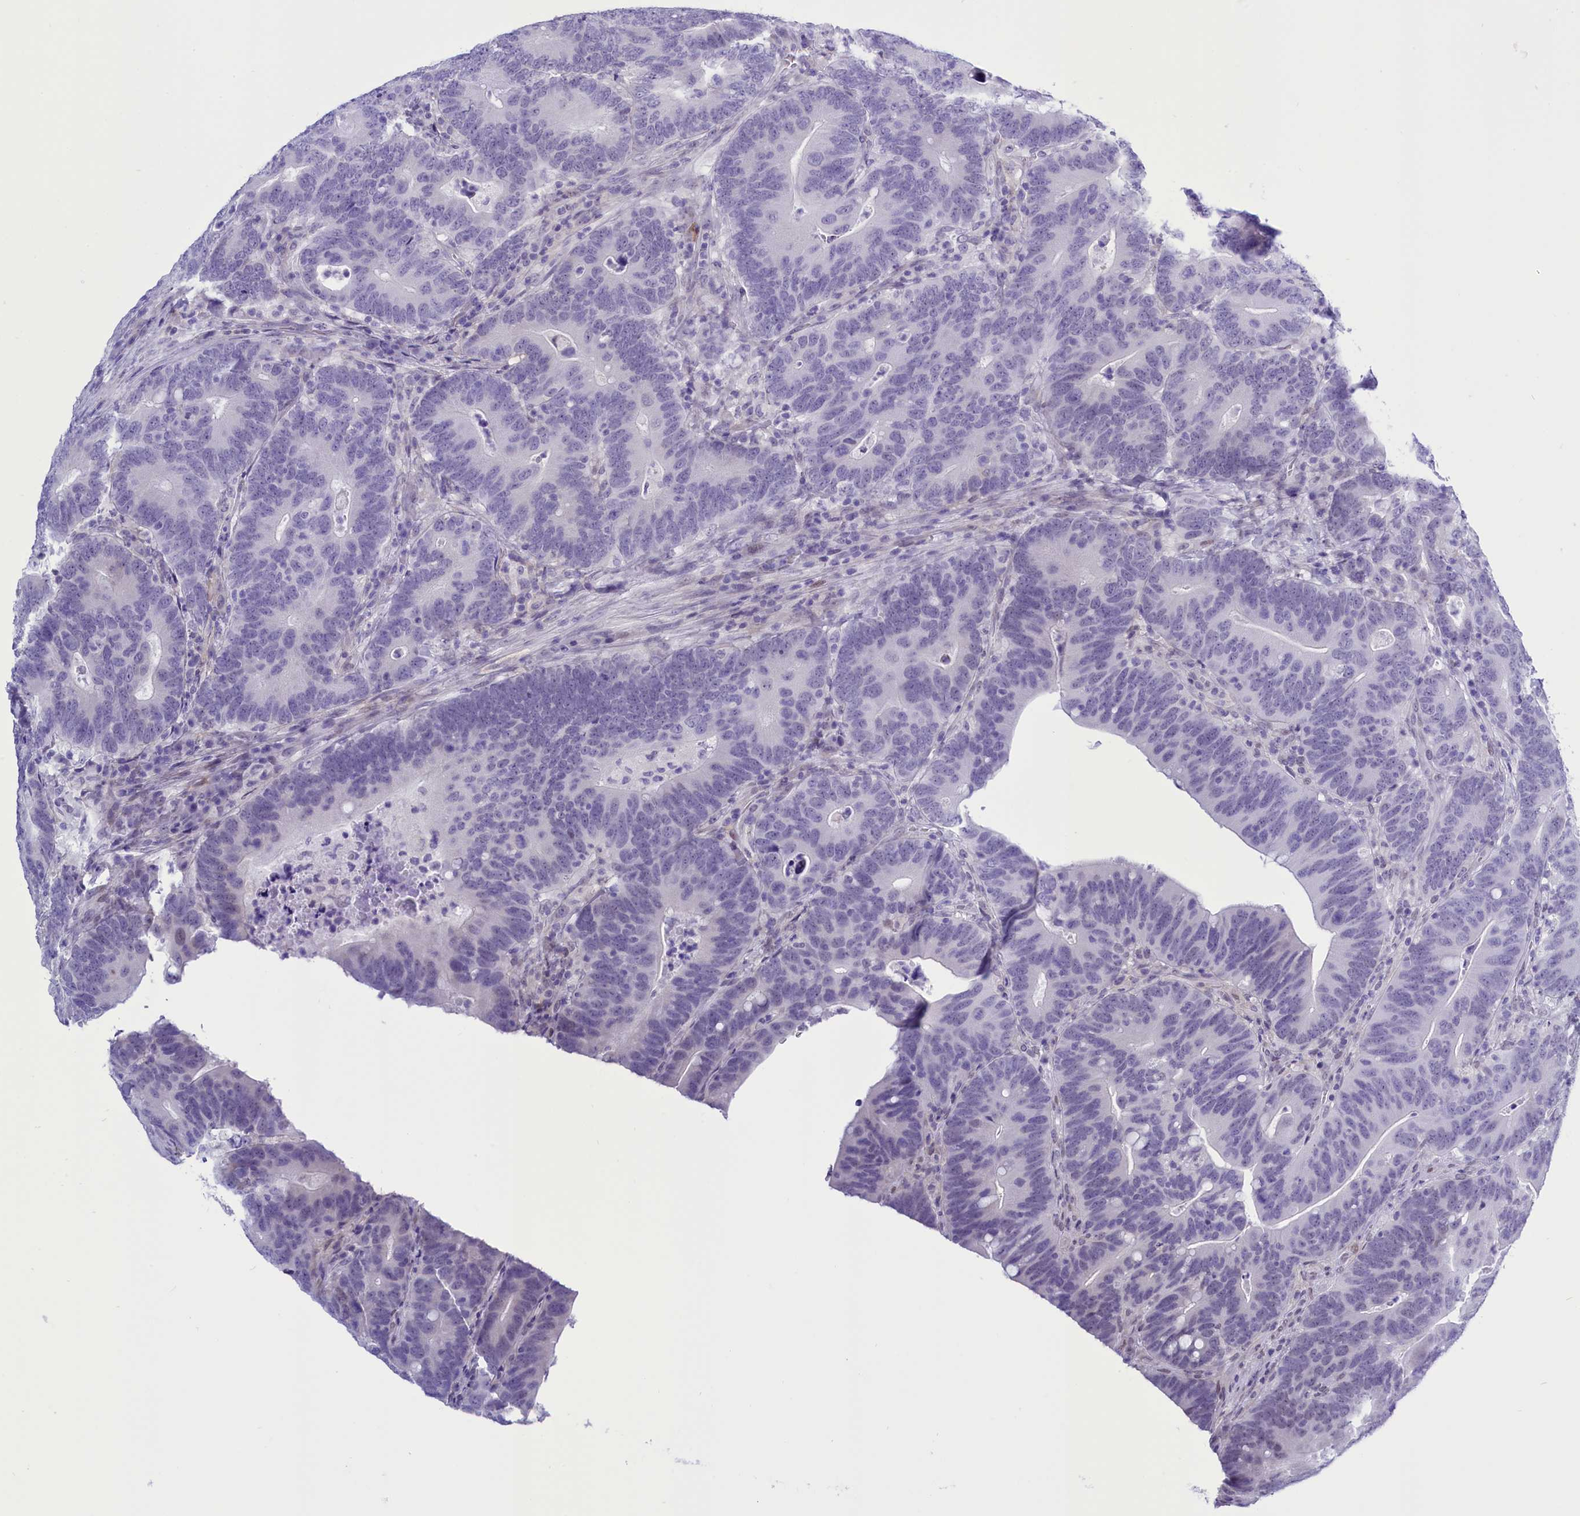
{"staining": {"intensity": "negative", "quantity": "none", "location": "none"}, "tissue": "colorectal cancer", "cell_type": "Tumor cells", "image_type": "cancer", "snomed": [{"axis": "morphology", "description": "Adenocarcinoma, NOS"}, {"axis": "topography", "description": "Colon"}], "caption": "A high-resolution histopathology image shows IHC staining of colorectal cancer, which displays no significant positivity in tumor cells.", "gene": "RPS6KB1", "patient": {"sex": "female", "age": 66}}